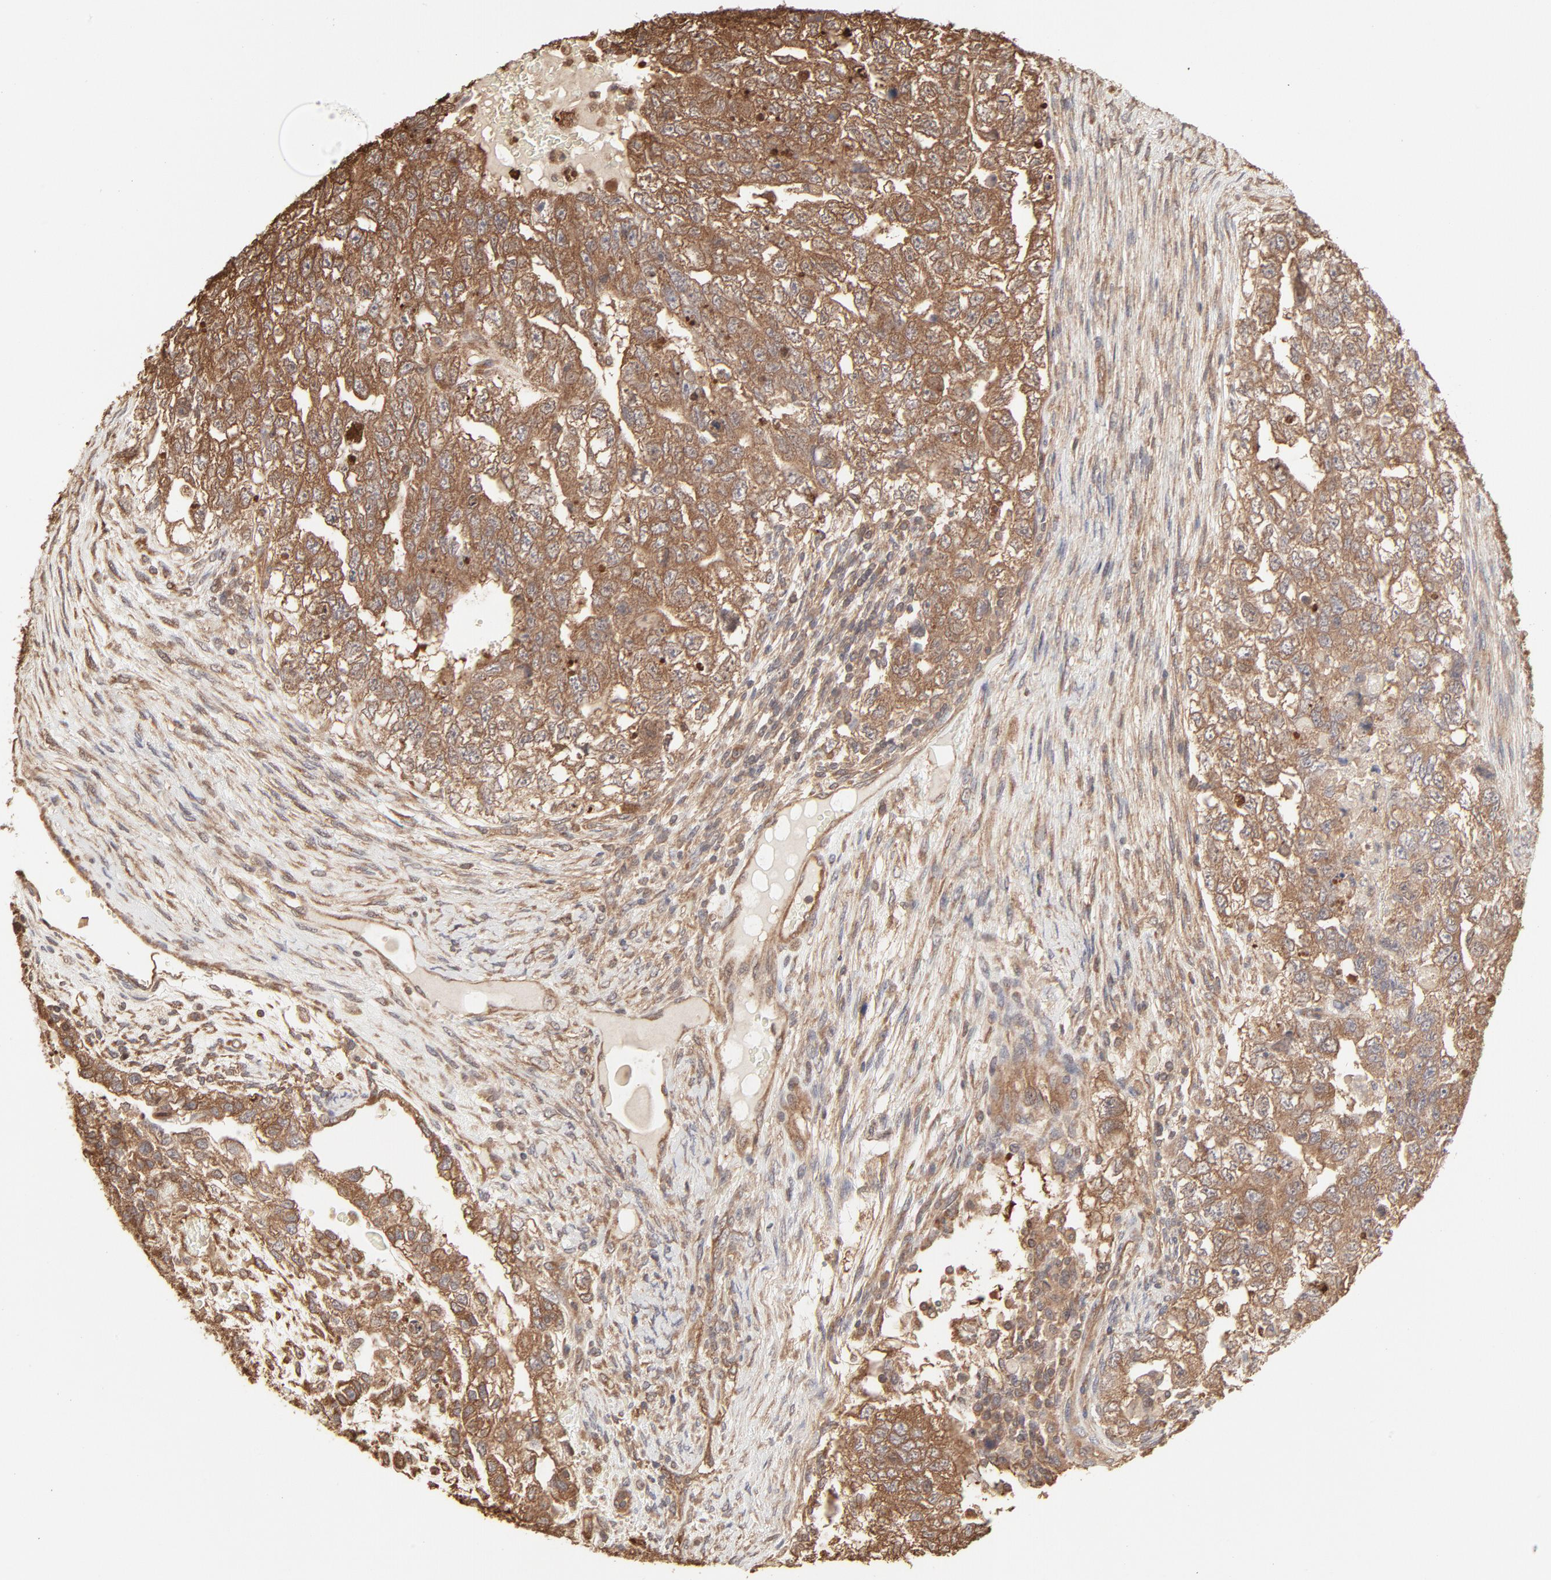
{"staining": {"intensity": "moderate", "quantity": ">75%", "location": "cytoplasmic/membranous"}, "tissue": "testis cancer", "cell_type": "Tumor cells", "image_type": "cancer", "snomed": [{"axis": "morphology", "description": "Carcinoma, Embryonal, NOS"}, {"axis": "topography", "description": "Testis"}], "caption": "Tumor cells reveal medium levels of moderate cytoplasmic/membranous positivity in about >75% of cells in testis embryonal carcinoma.", "gene": "PPP2CA", "patient": {"sex": "male", "age": 36}}